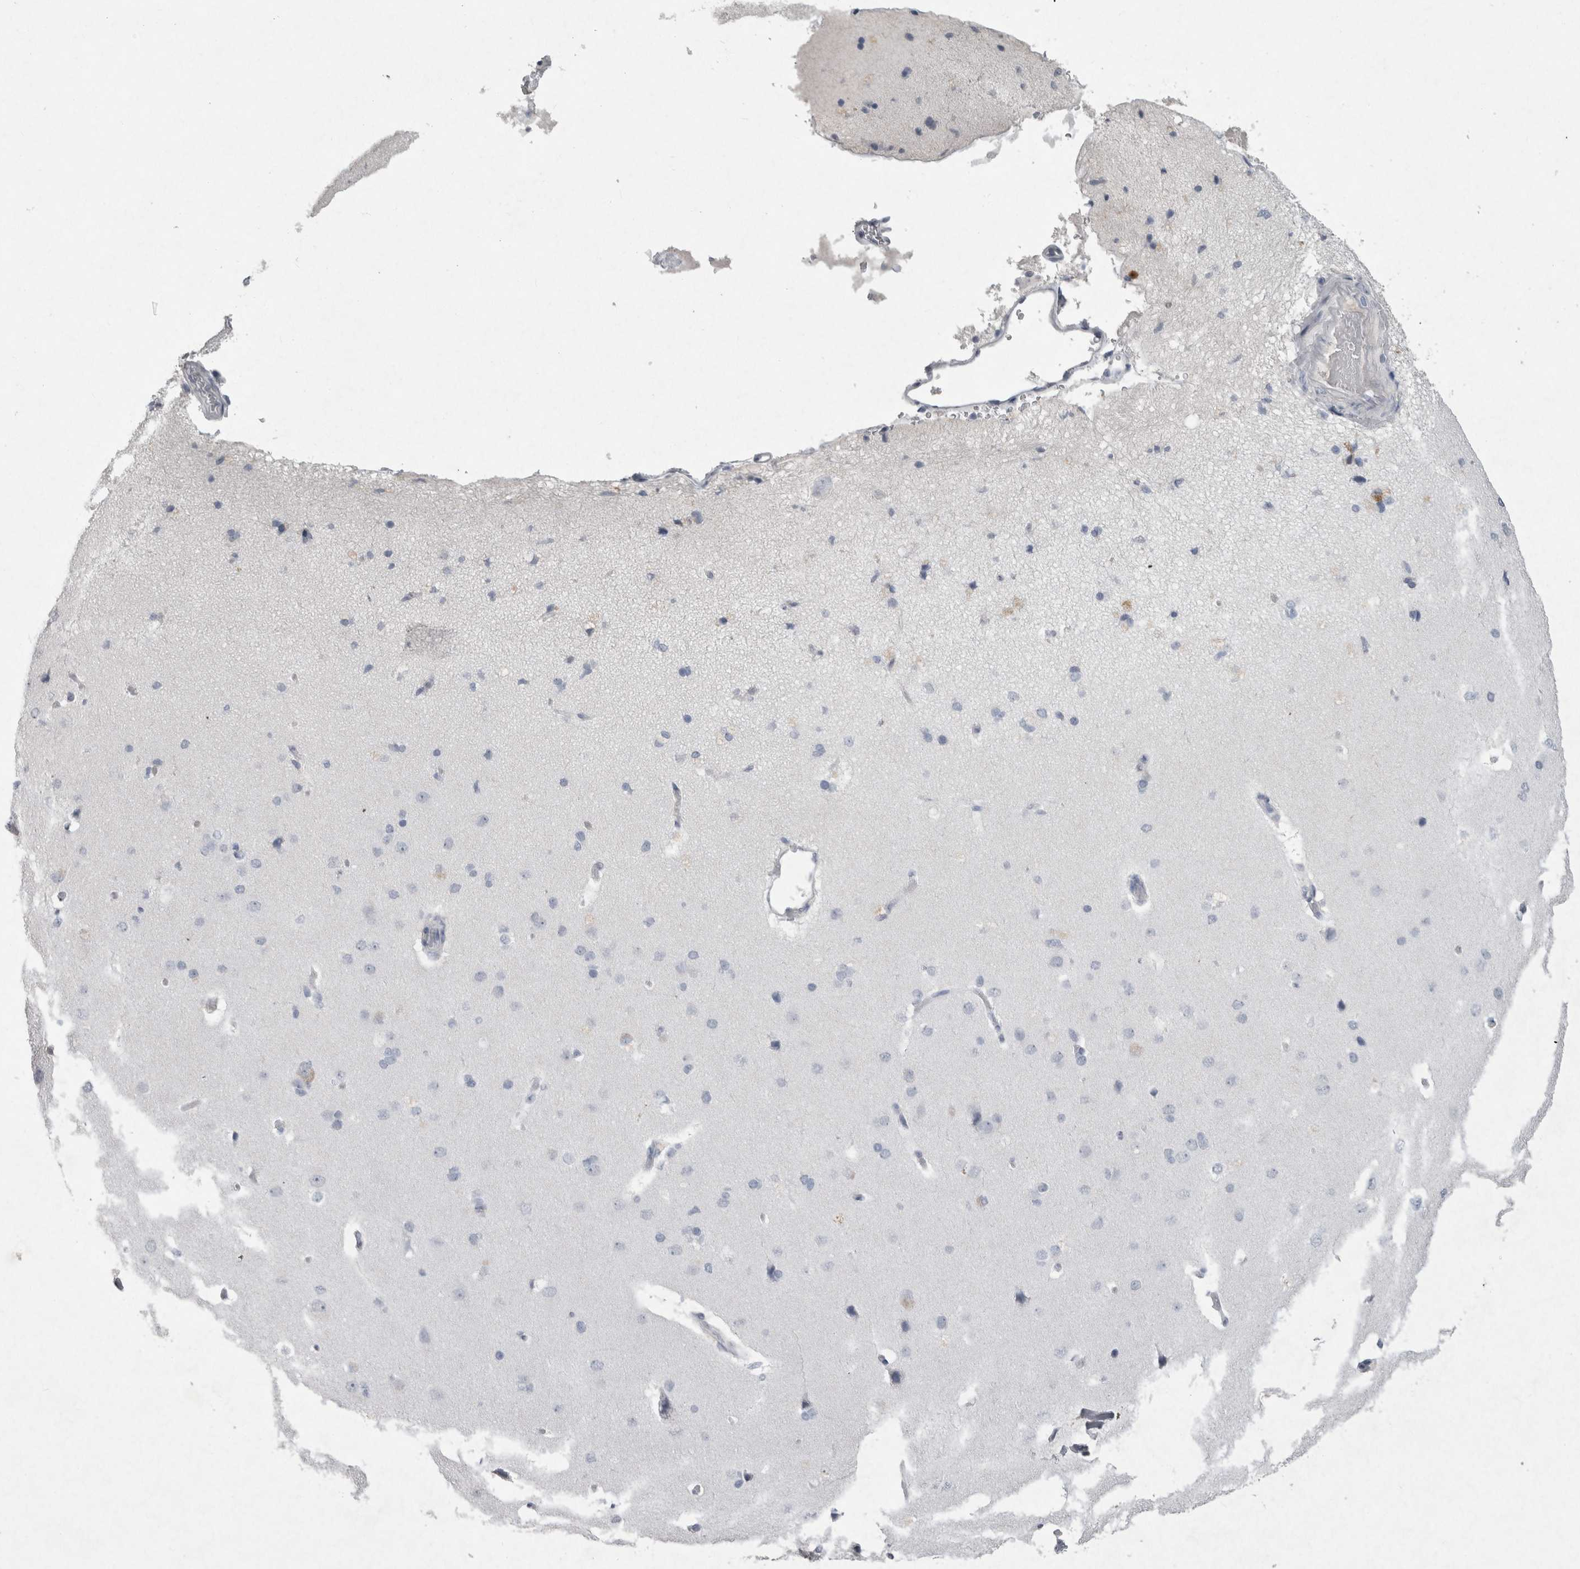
{"staining": {"intensity": "negative", "quantity": "none", "location": "none"}, "tissue": "cerebral cortex", "cell_type": "Endothelial cells", "image_type": "normal", "snomed": [{"axis": "morphology", "description": "Normal tissue, NOS"}, {"axis": "topography", "description": "Cerebral cortex"}], "caption": "Cerebral cortex was stained to show a protein in brown. There is no significant expression in endothelial cells. (Immunohistochemistry (ihc), brightfield microscopy, high magnification).", "gene": "PDX1", "patient": {"sex": "male", "age": 62}}